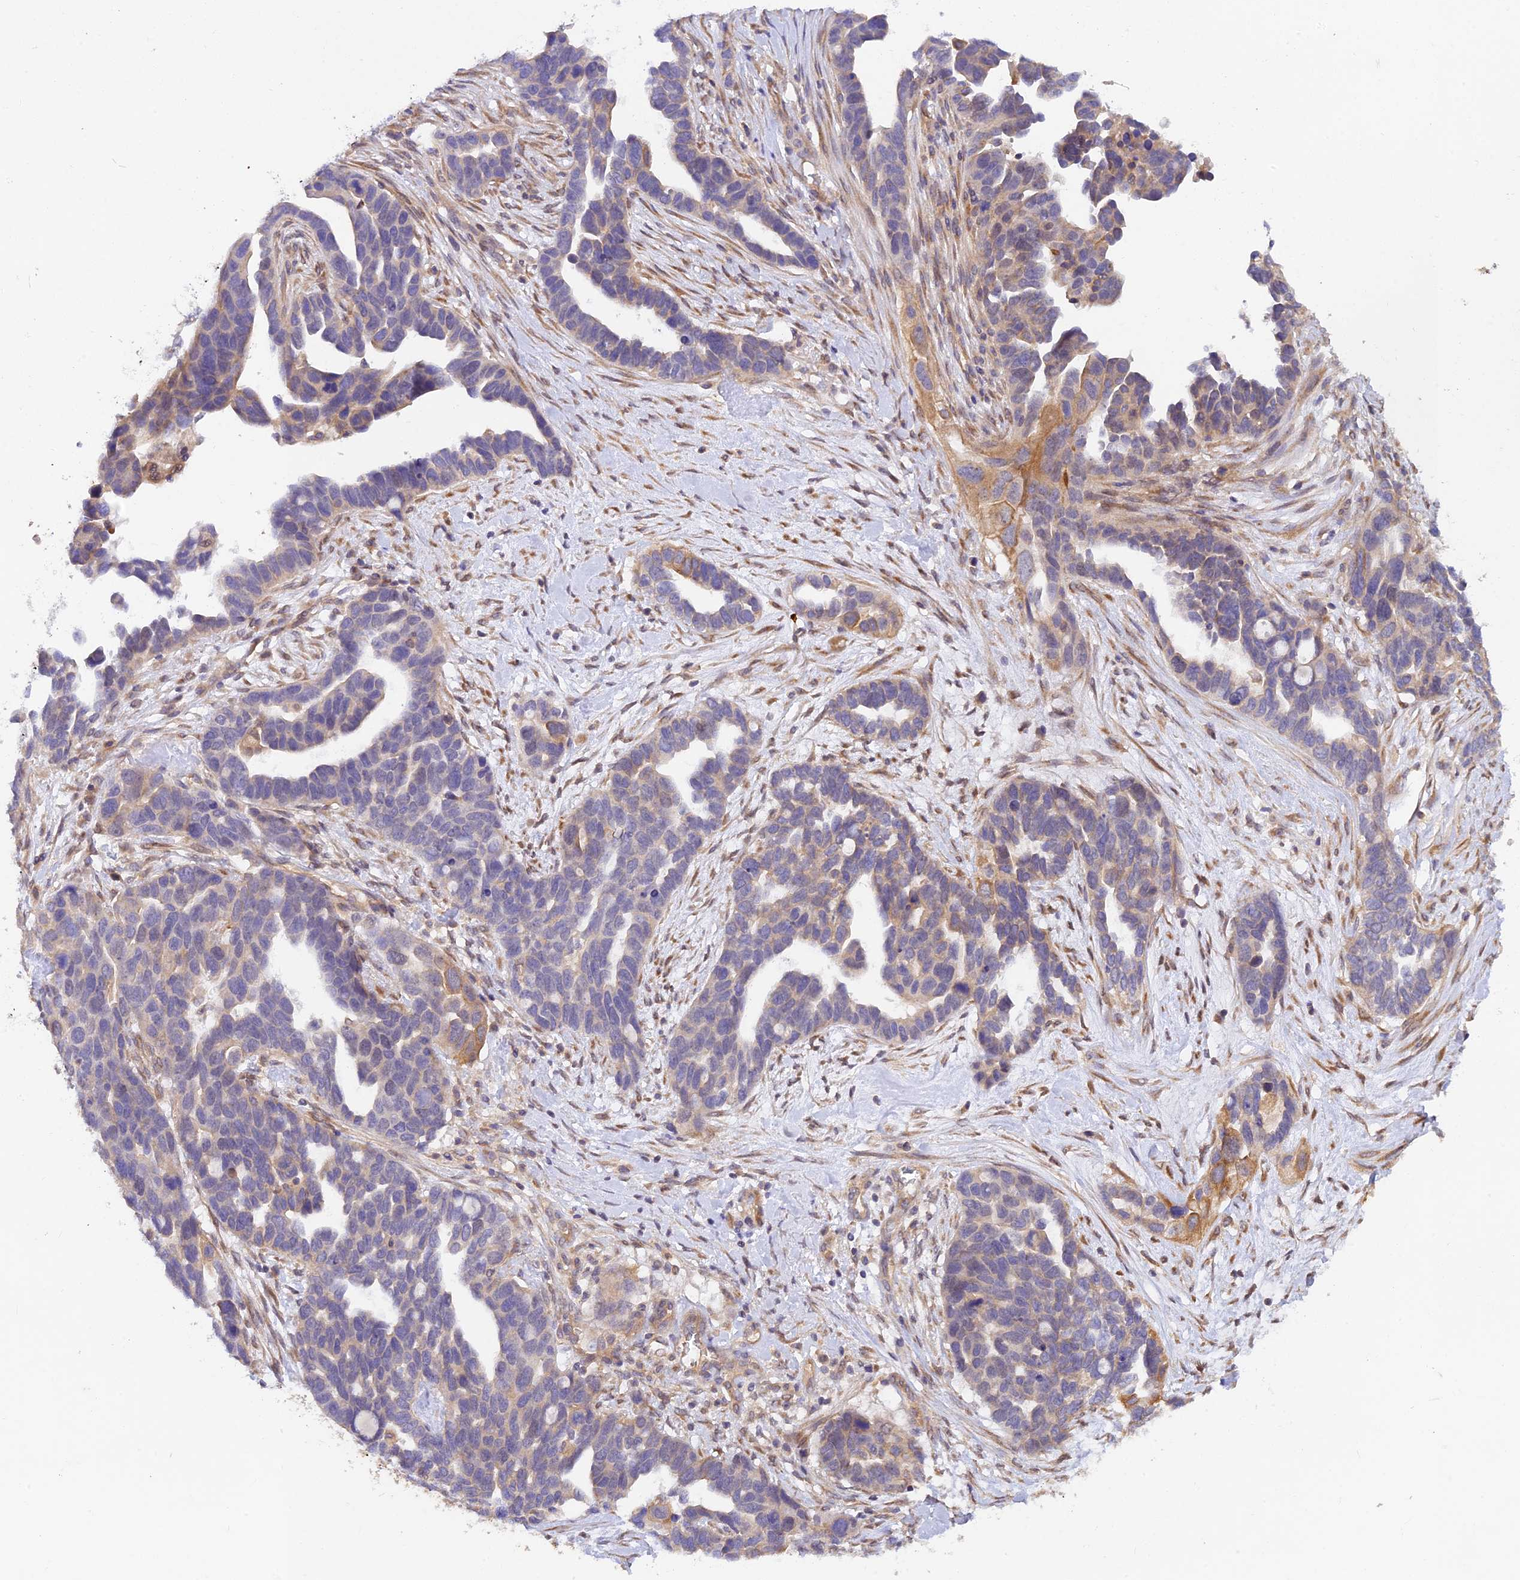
{"staining": {"intensity": "weak", "quantity": "25%-75%", "location": "cytoplasmic/membranous"}, "tissue": "ovarian cancer", "cell_type": "Tumor cells", "image_type": "cancer", "snomed": [{"axis": "morphology", "description": "Cystadenocarcinoma, serous, NOS"}, {"axis": "topography", "description": "Ovary"}], "caption": "Immunohistochemical staining of human ovarian serous cystadenocarcinoma displays weak cytoplasmic/membranous protein staining in about 25%-75% of tumor cells. The staining is performed using DAB (3,3'-diaminobenzidine) brown chromogen to label protein expression. The nuclei are counter-stained blue using hematoxylin.", "gene": "MYO9A", "patient": {"sex": "female", "age": 54}}